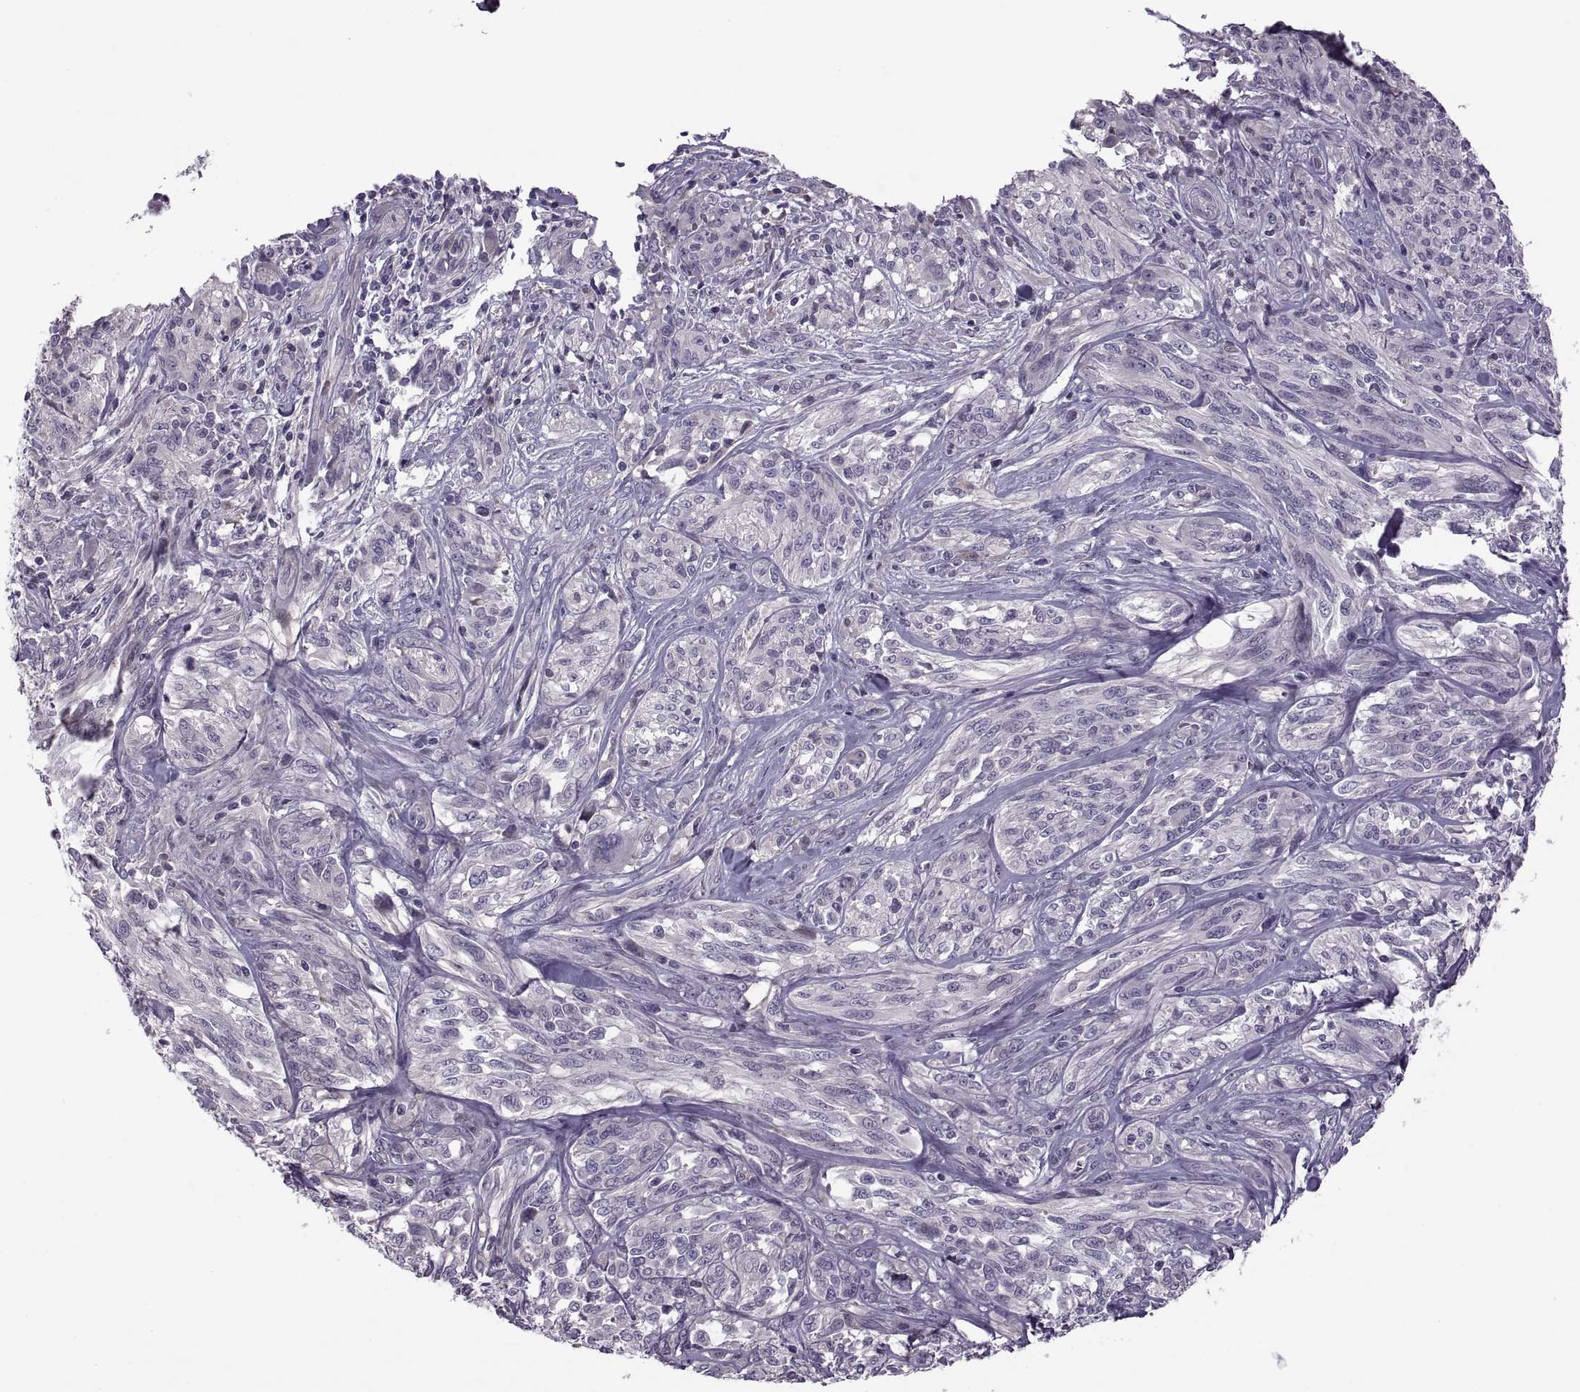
{"staining": {"intensity": "negative", "quantity": "none", "location": "none"}, "tissue": "melanoma", "cell_type": "Tumor cells", "image_type": "cancer", "snomed": [{"axis": "morphology", "description": "Malignant melanoma, NOS"}, {"axis": "topography", "description": "Skin"}], "caption": "Immunohistochemistry (IHC) histopathology image of melanoma stained for a protein (brown), which shows no expression in tumor cells.", "gene": "ODF3", "patient": {"sex": "female", "age": 91}}